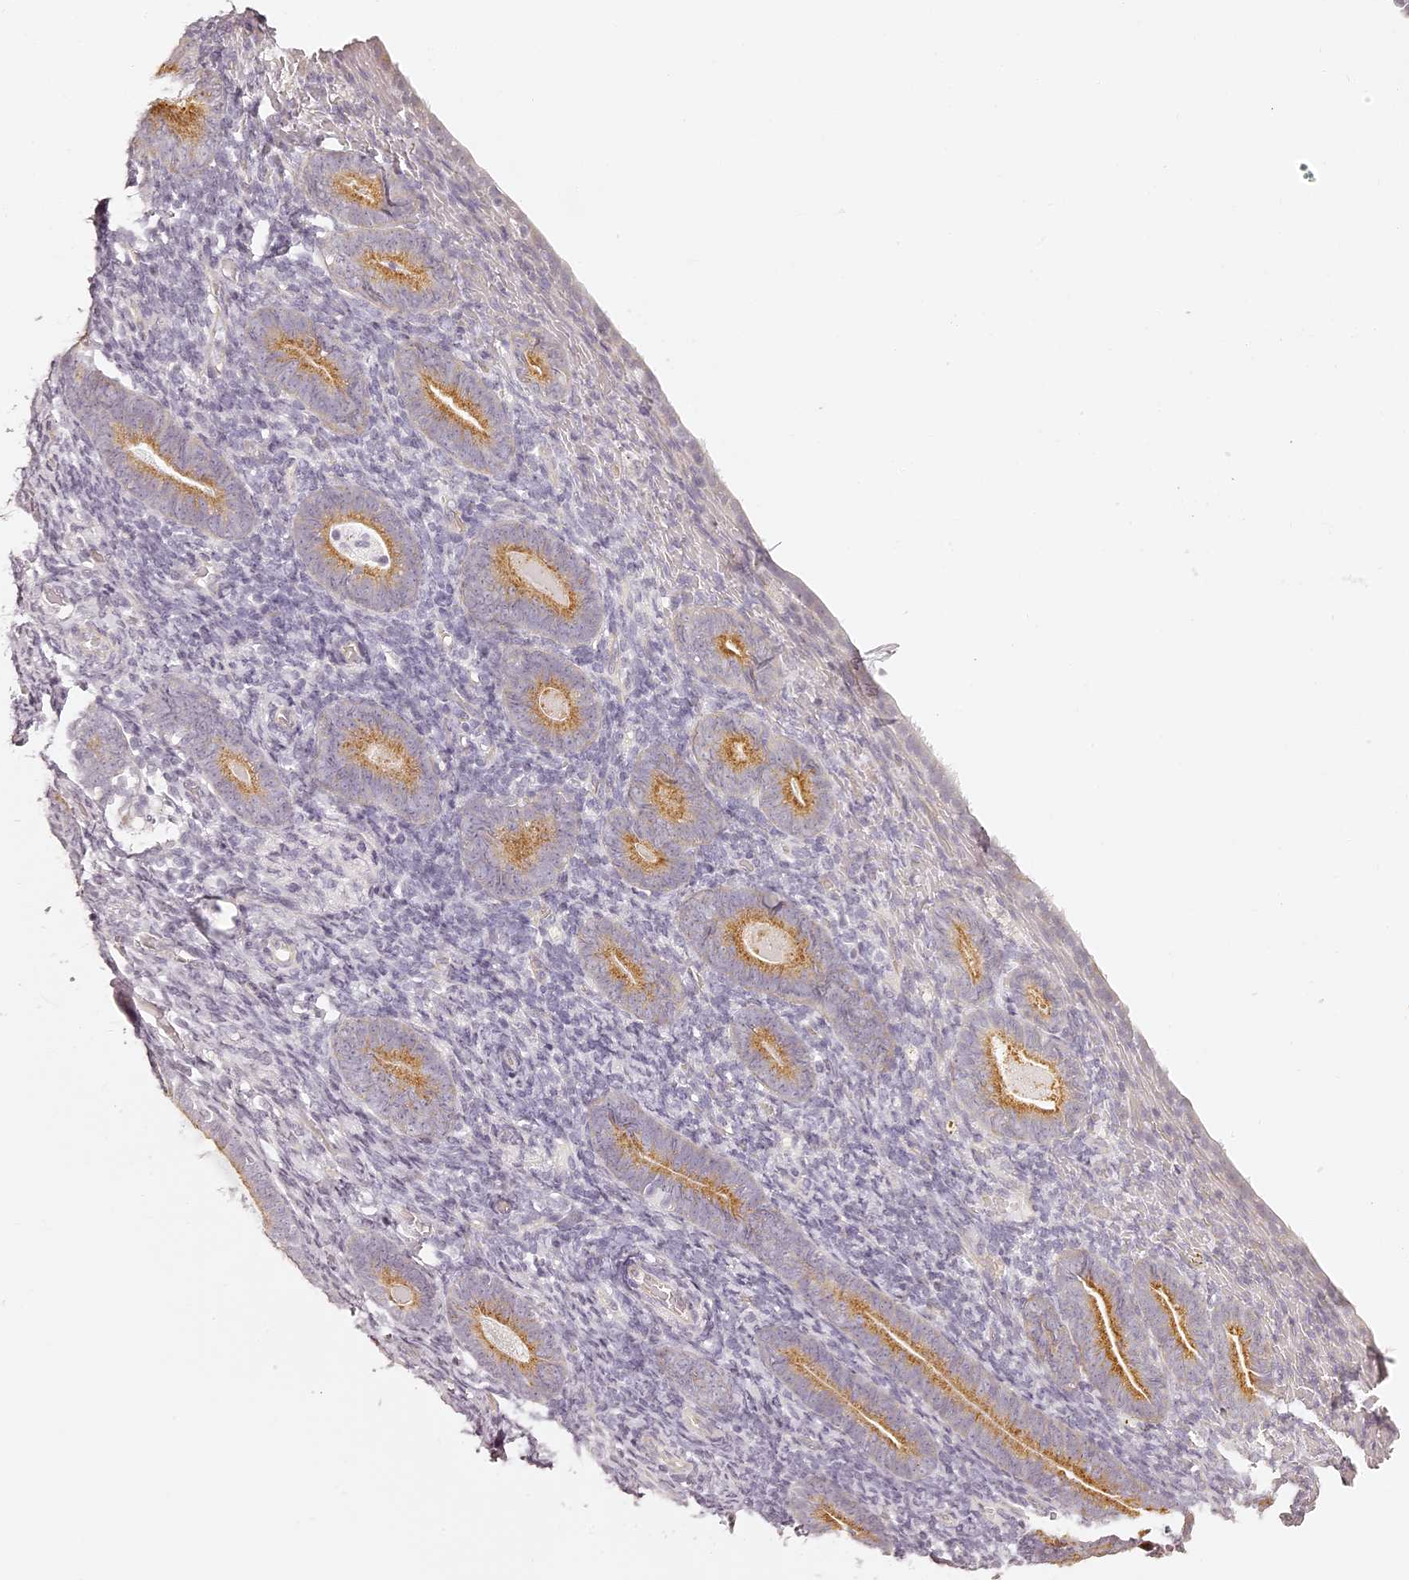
{"staining": {"intensity": "negative", "quantity": "none", "location": "none"}, "tissue": "endometrium", "cell_type": "Cells in endometrial stroma", "image_type": "normal", "snomed": [{"axis": "morphology", "description": "Normal tissue, NOS"}, {"axis": "topography", "description": "Endometrium"}], "caption": "Immunohistochemistry (IHC) photomicrograph of normal endometrium: human endometrium stained with DAB exhibits no significant protein expression in cells in endometrial stroma.", "gene": "ELAPOR1", "patient": {"sex": "female", "age": 51}}